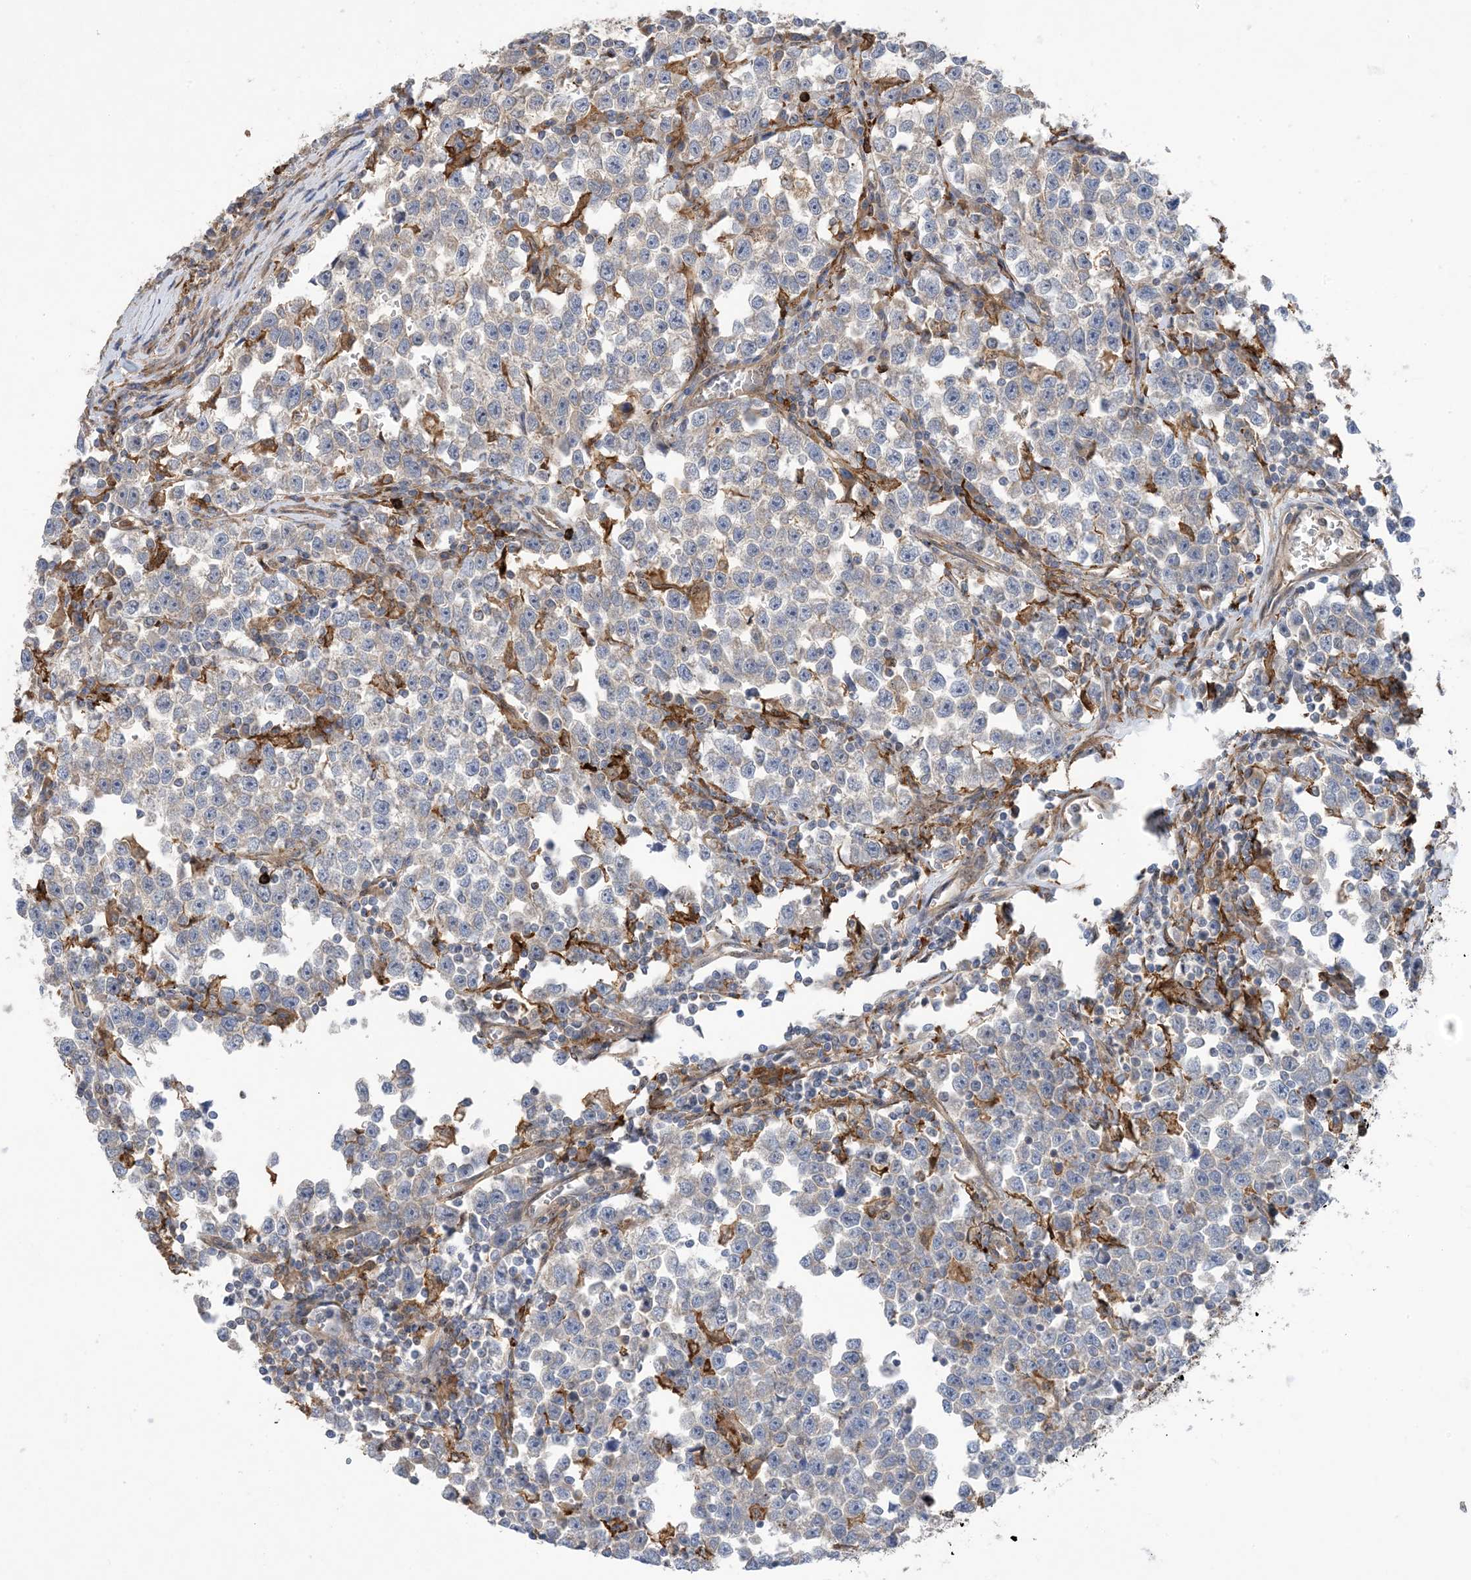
{"staining": {"intensity": "negative", "quantity": "none", "location": "none"}, "tissue": "testis cancer", "cell_type": "Tumor cells", "image_type": "cancer", "snomed": [{"axis": "morphology", "description": "Normal tissue, NOS"}, {"axis": "morphology", "description": "Seminoma, NOS"}, {"axis": "topography", "description": "Testis"}], "caption": "Protein analysis of testis cancer (seminoma) displays no significant positivity in tumor cells.", "gene": "HS1BP3", "patient": {"sex": "male", "age": 43}}